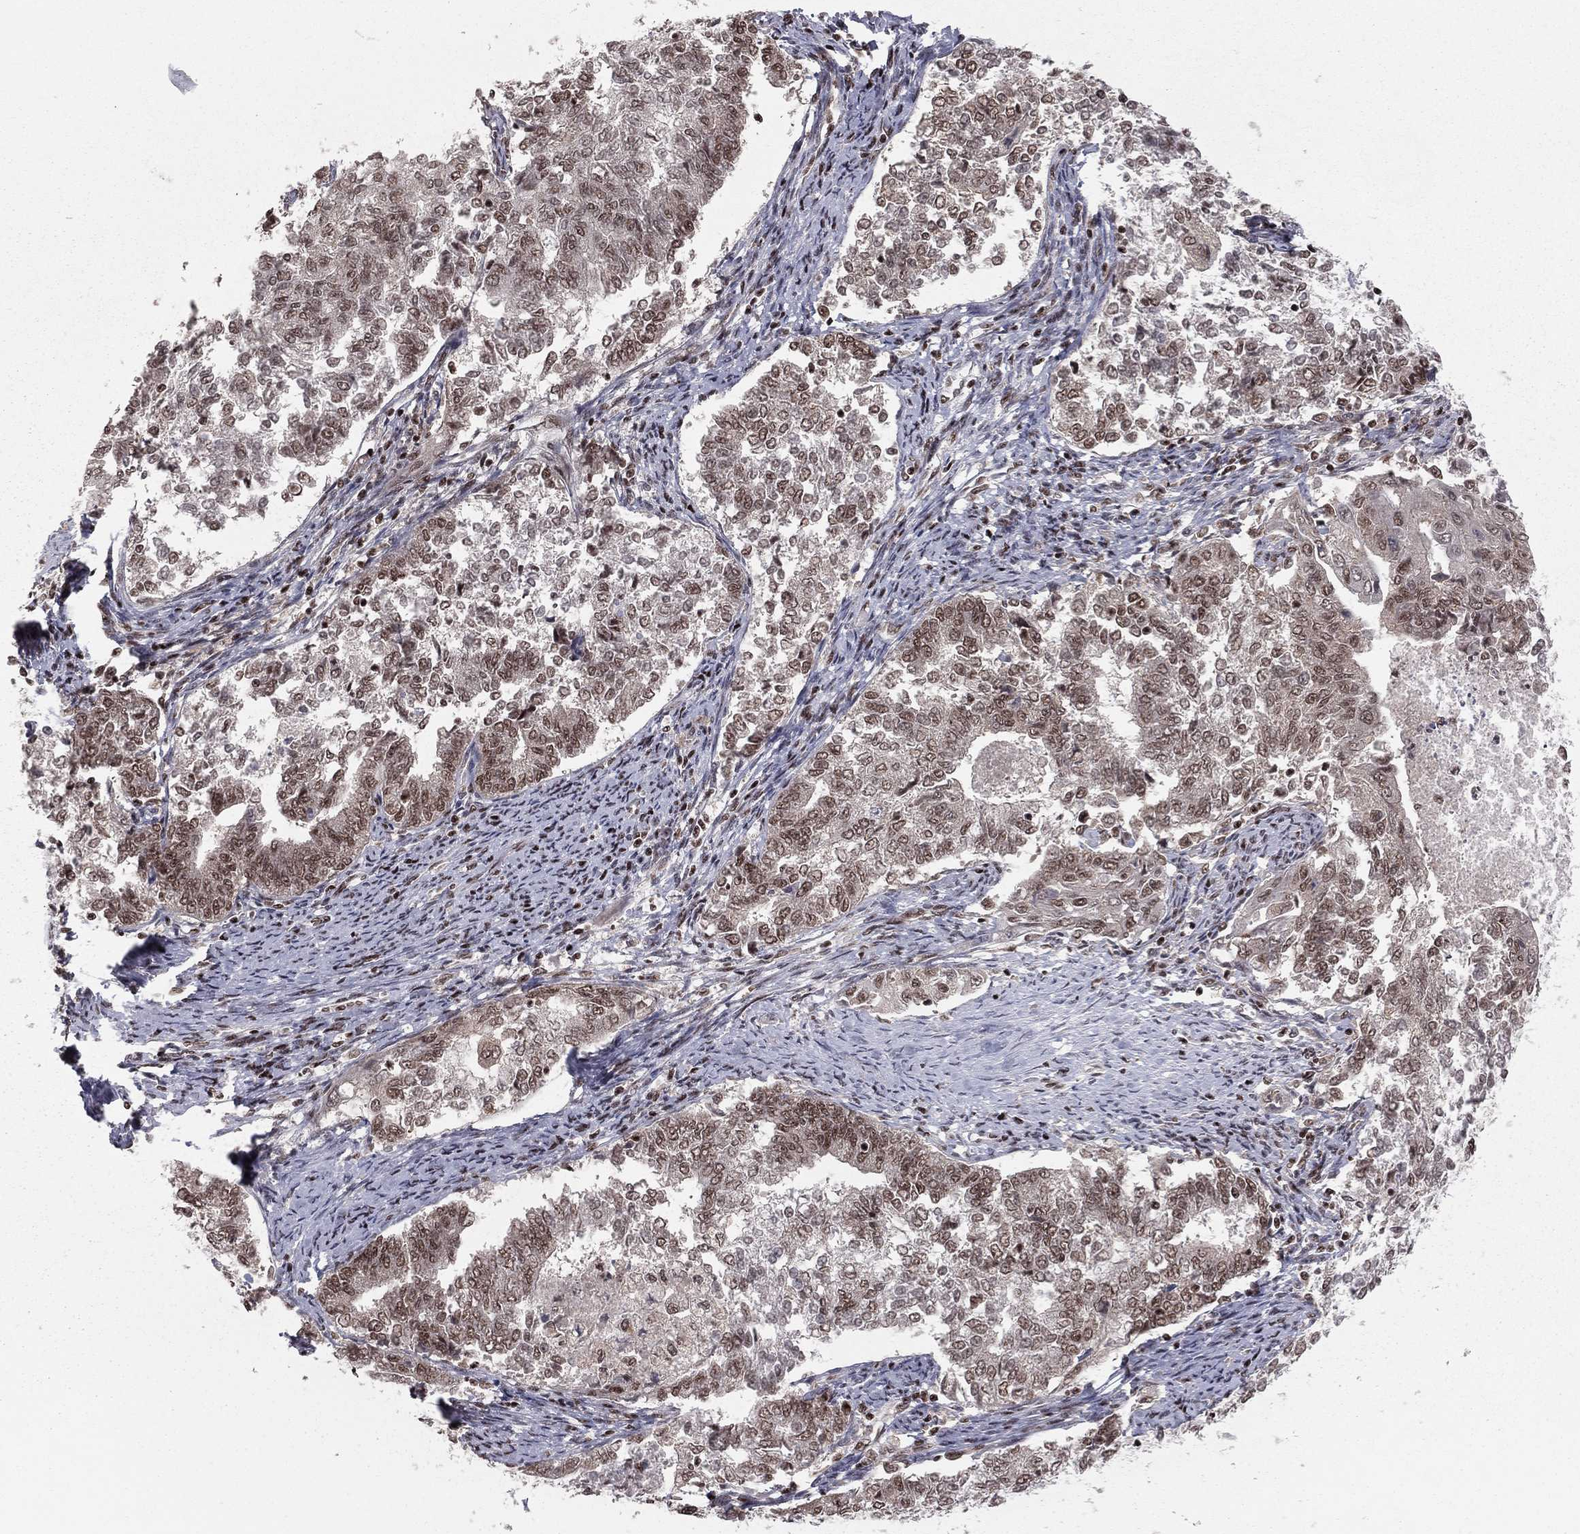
{"staining": {"intensity": "weak", "quantity": "25%-75%", "location": "nuclear"}, "tissue": "endometrial cancer", "cell_type": "Tumor cells", "image_type": "cancer", "snomed": [{"axis": "morphology", "description": "Adenocarcinoma, NOS"}, {"axis": "topography", "description": "Endometrium"}], "caption": "Immunohistochemical staining of endometrial cancer (adenocarcinoma) demonstrates low levels of weak nuclear positivity in approximately 25%-75% of tumor cells.", "gene": "NFYB", "patient": {"sex": "female", "age": 65}}